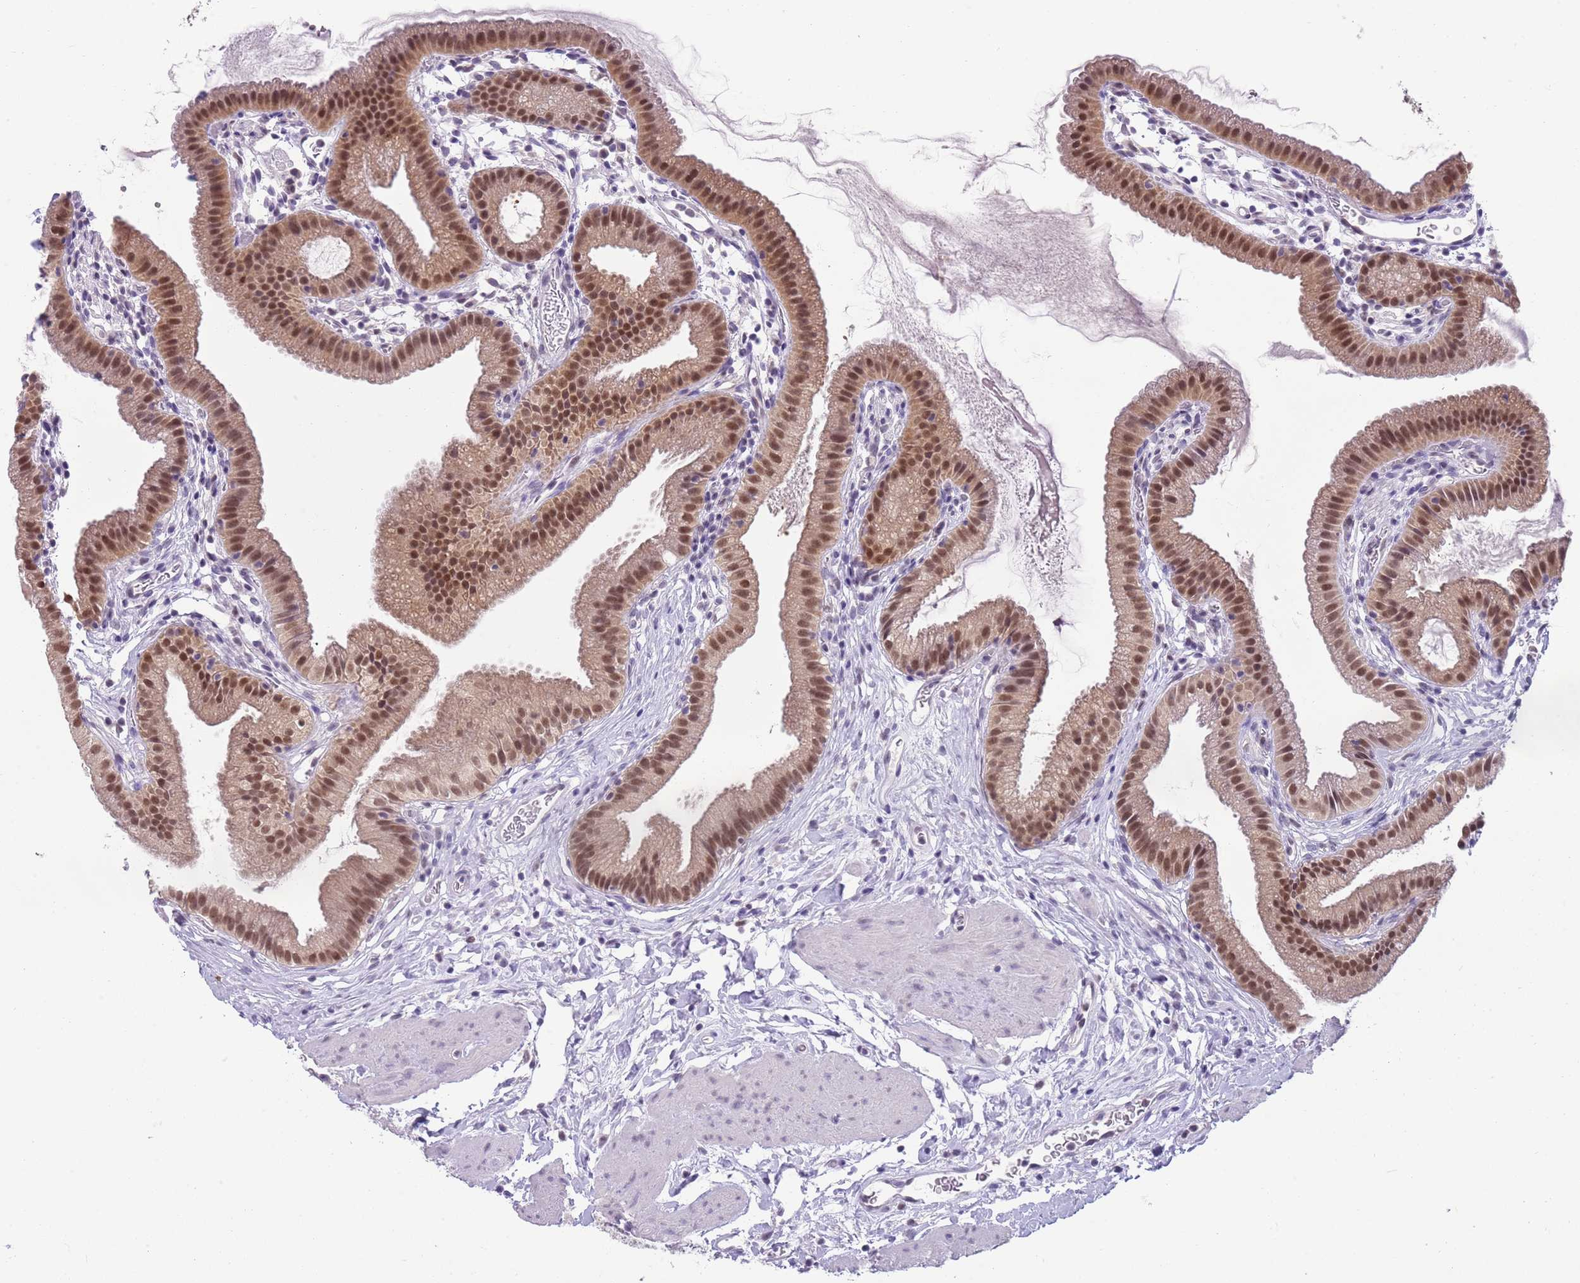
{"staining": {"intensity": "moderate", "quantity": ">75%", "location": "cytoplasmic/membranous,nuclear"}, "tissue": "gallbladder", "cell_type": "Glandular cells", "image_type": "normal", "snomed": [{"axis": "morphology", "description": "Normal tissue, NOS"}, {"axis": "topography", "description": "Gallbladder"}], "caption": "About >75% of glandular cells in normal human gallbladder exhibit moderate cytoplasmic/membranous,nuclear protein staining as visualized by brown immunohistochemical staining.", "gene": "SEPHS2", "patient": {"sex": "female", "age": 46}}